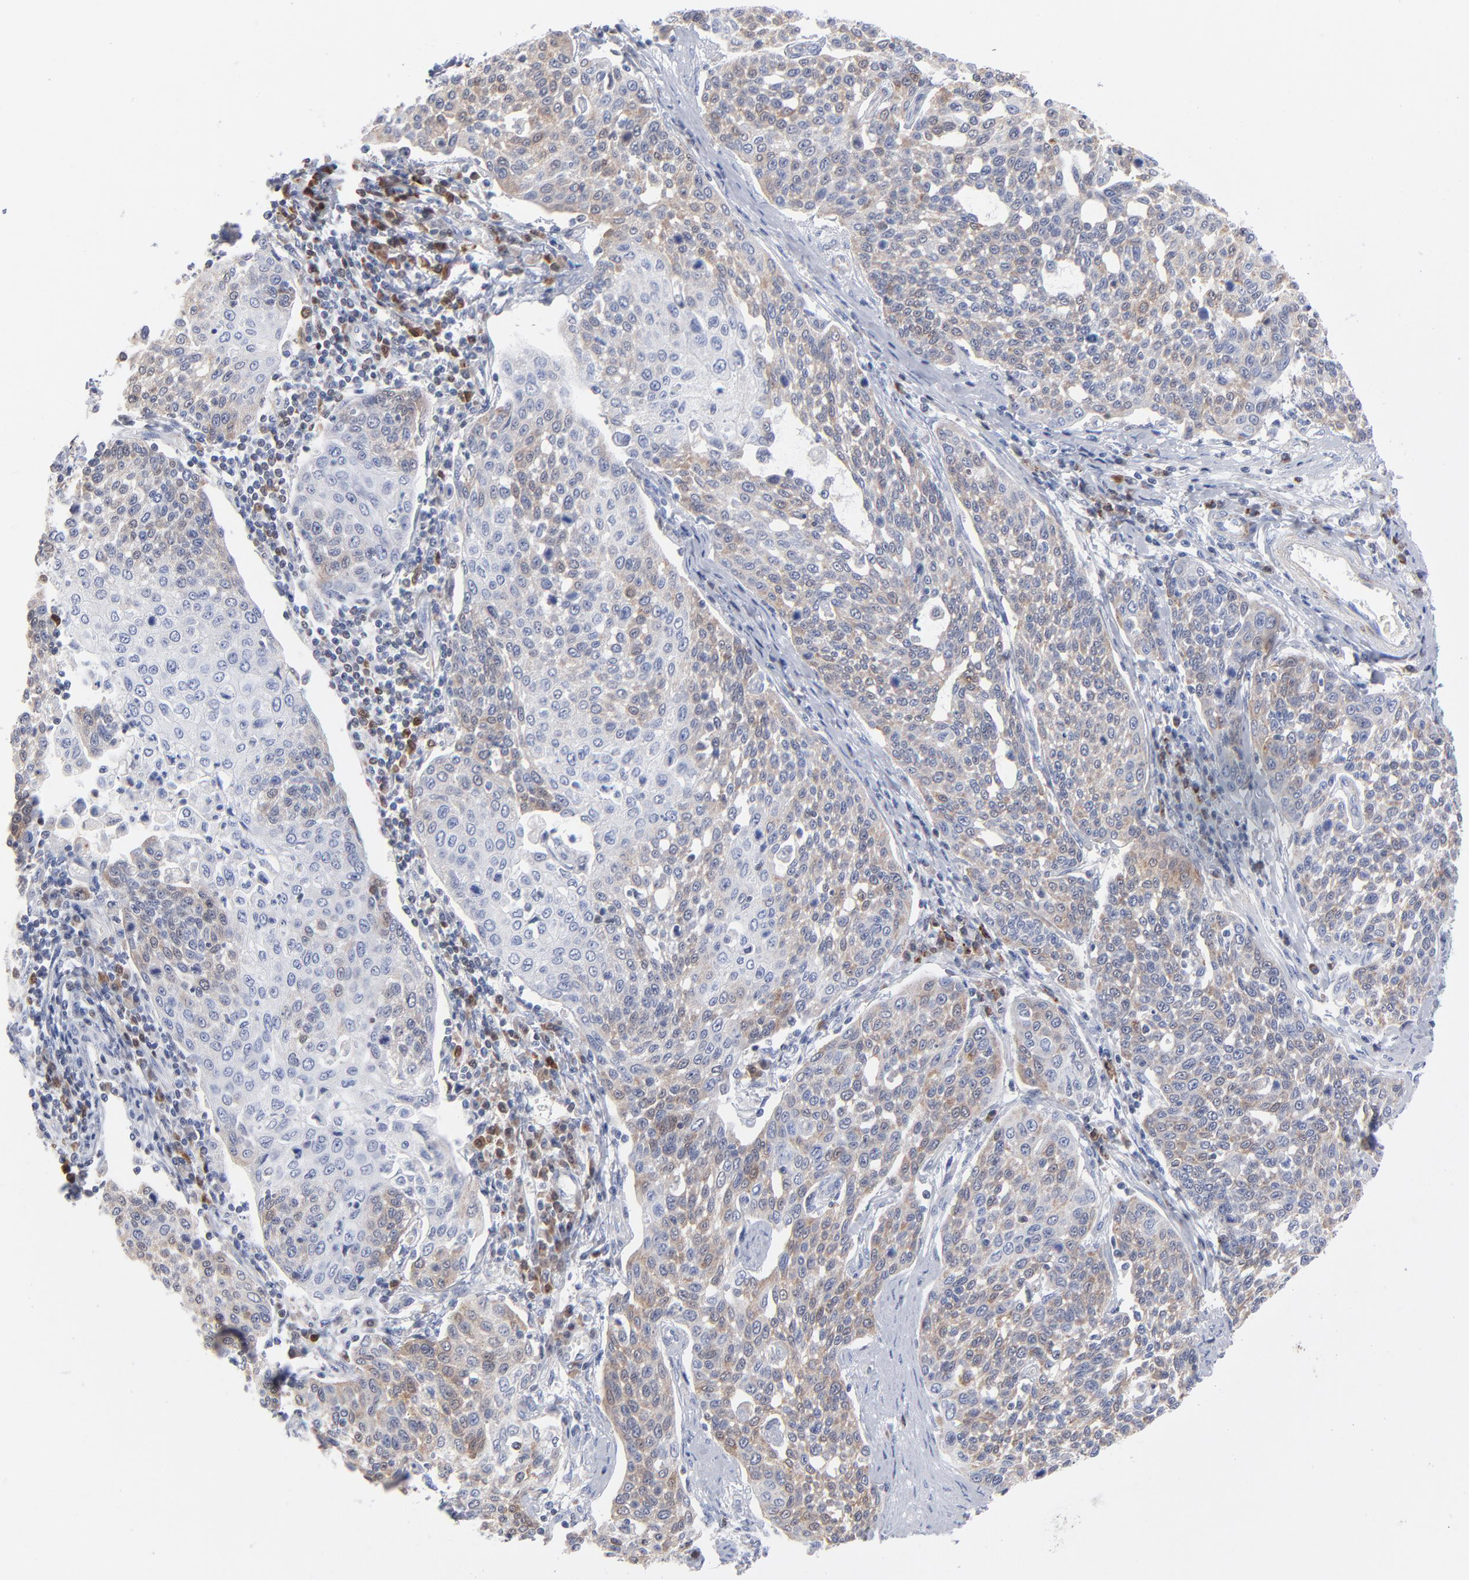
{"staining": {"intensity": "weak", "quantity": "<25%", "location": "cytoplasmic/membranous"}, "tissue": "cervical cancer", "cell_type": "Tumor cells", "image_type": "cancer", "snomed": [{"axis": "morphology", "description": "Squamous cell carcinoma, NOS"}, {"axis": "topography", "description": "Cervix"}], "caption": "The photomicrograph demonstrates no staining of tumor cells in squamous cell carcinoma (cervical).", "gene": "CHCHD10", "patient": {"sex": "female", "age": 34}}